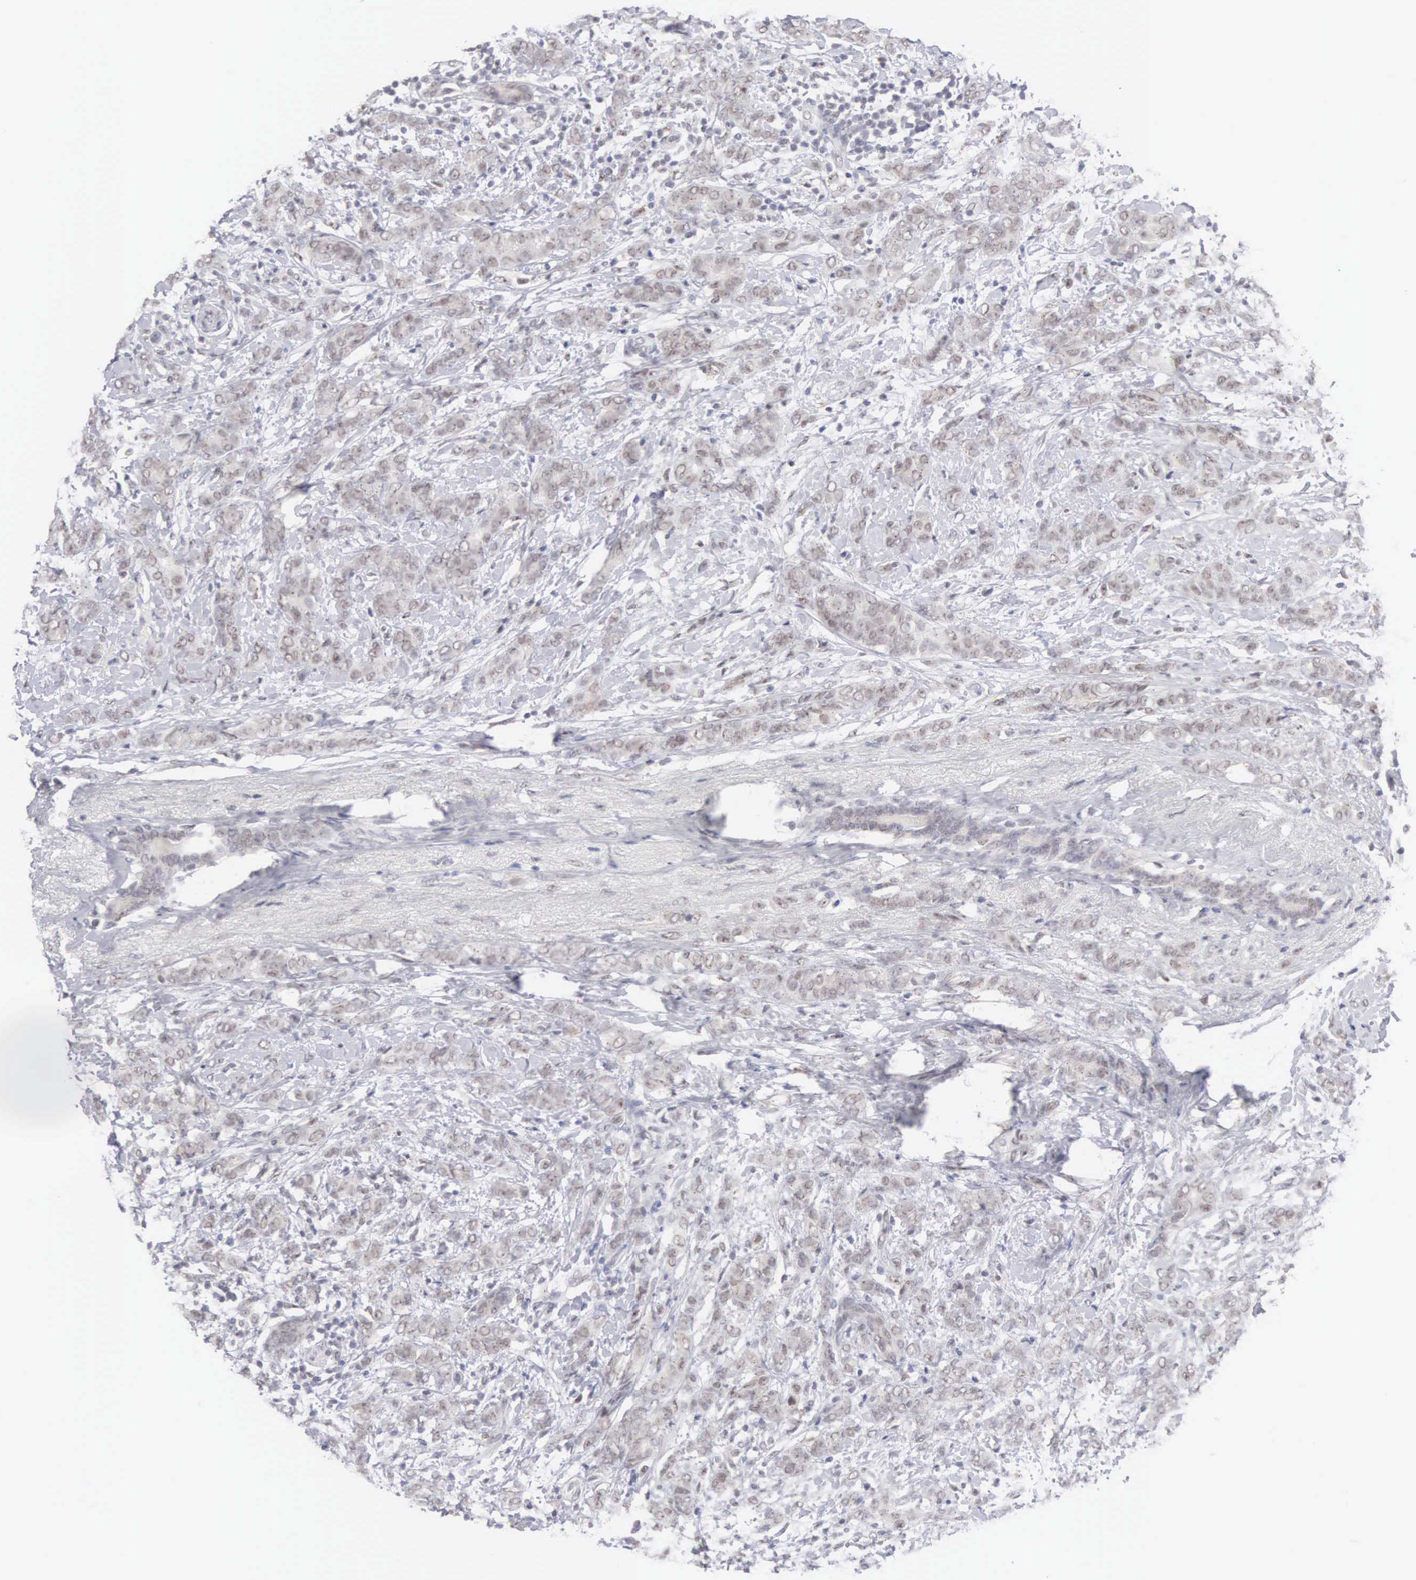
{"staining": {"intensity": "weak", "quantity": "25%-75%", "location": "cytoplasmic/membranous,nuclear"}, "tissue": "breast cancer", "cell_type": "Tumor cells", "image_type": "cancer", "snomed": [{"axis": "morphology", "description": "Duct carcinoma"}, {"axis": "topography", "description": "Breast"}], "caption": "High-power microscopy captured an immunohistochemistry image of breast cancer, revealing weak cytoplasmic/membranous and nuclear positivity in about 25%-75% of tumor cells.", "gene": "MNAT1", "patient": {"sex": "female", "age": 53}}